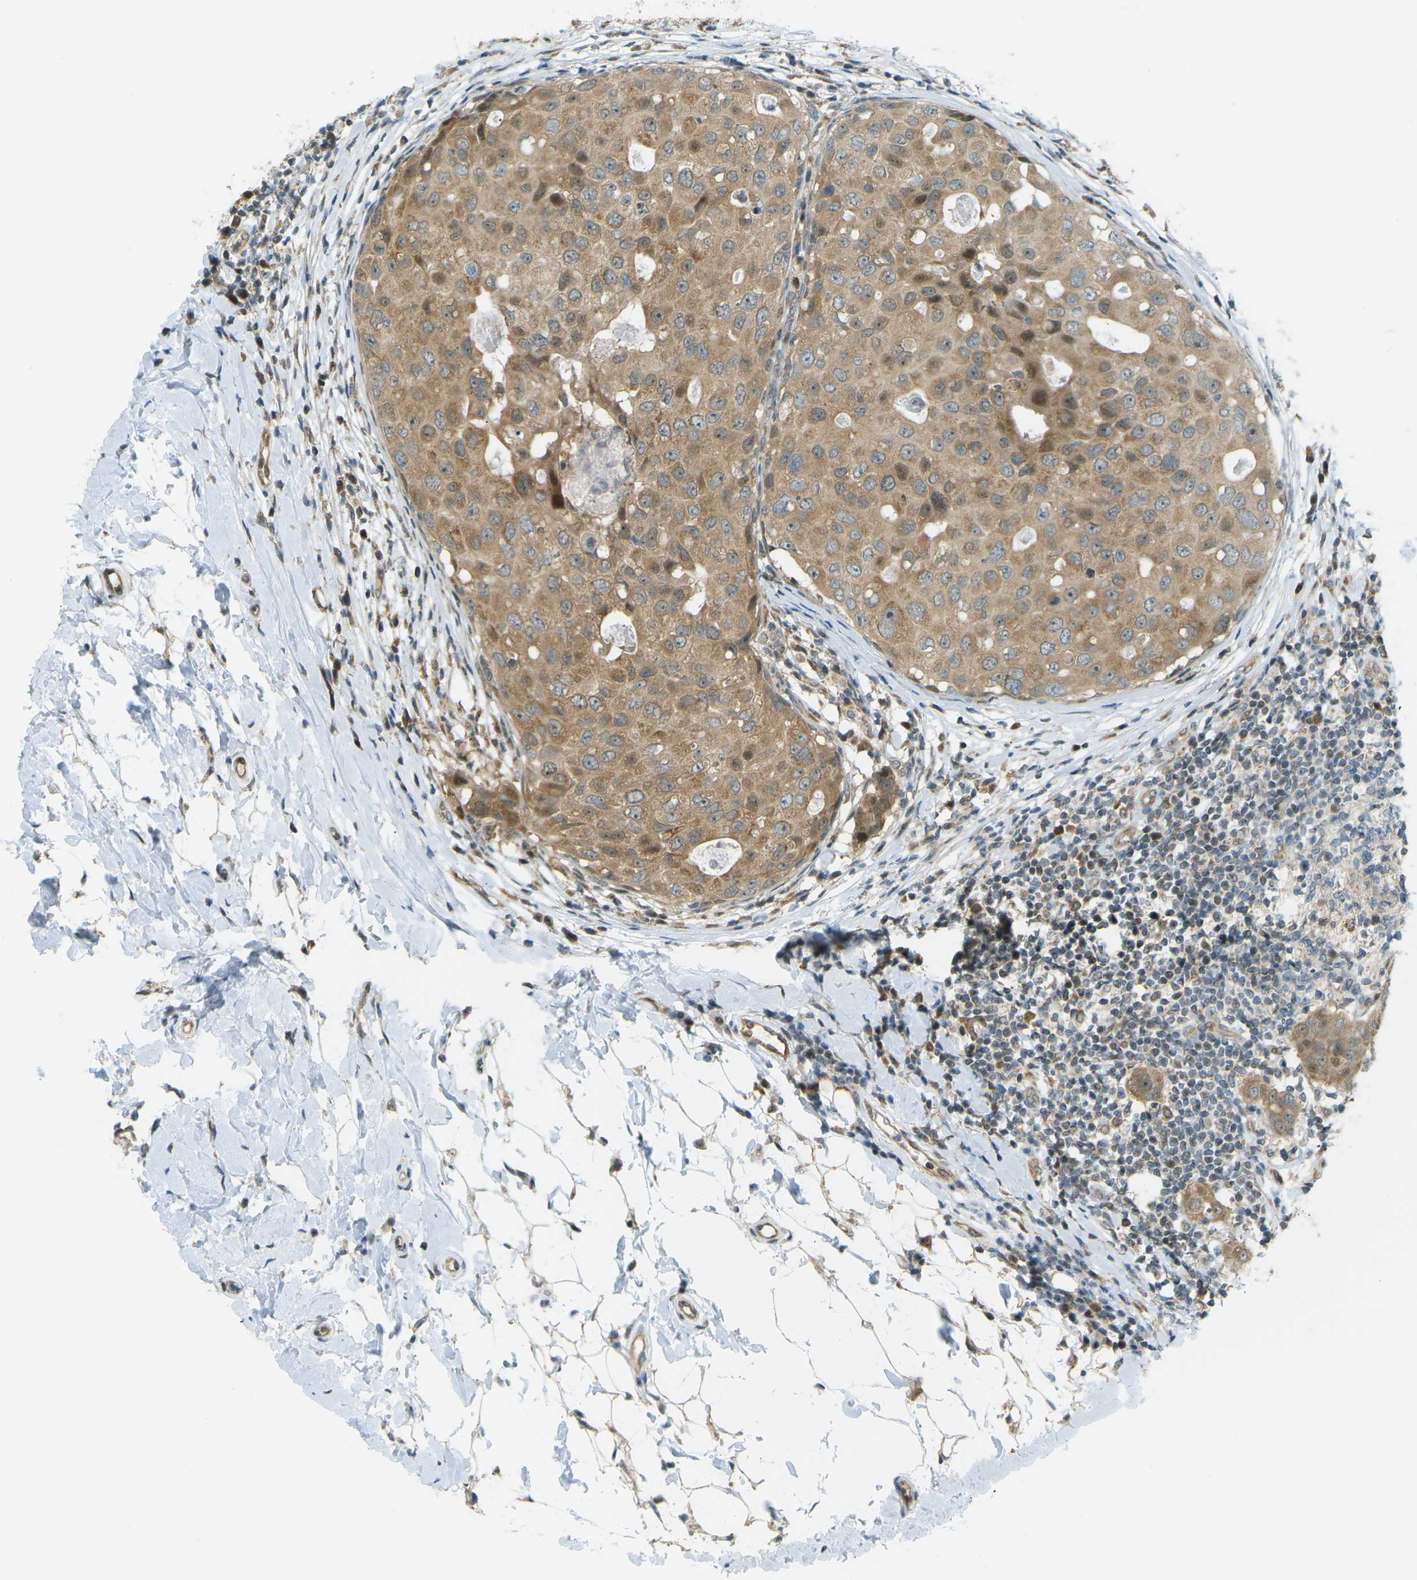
{"staining": {"intensity": "moderate", "quantity": ">75%", "location": "cytoplasmic/membranous"}, "tissue": "breast cancer", "cell_type": "Tumor cells", "image_type": "cancer", "snomed": [{"axis": "morphology", "description": "Duct carcinoma"}, {"axis": "topography", "description": "Breast"}], "caption": "DAB (3,3'-diaminobenzidine) immunohistochemical staining of human breast cancer shows moderate cytoplasmic/membranous protein positivity in approximately >75% of tumor cells.", "gene": "CCDC186", "patient": {"sex": "female", "age": 27}}